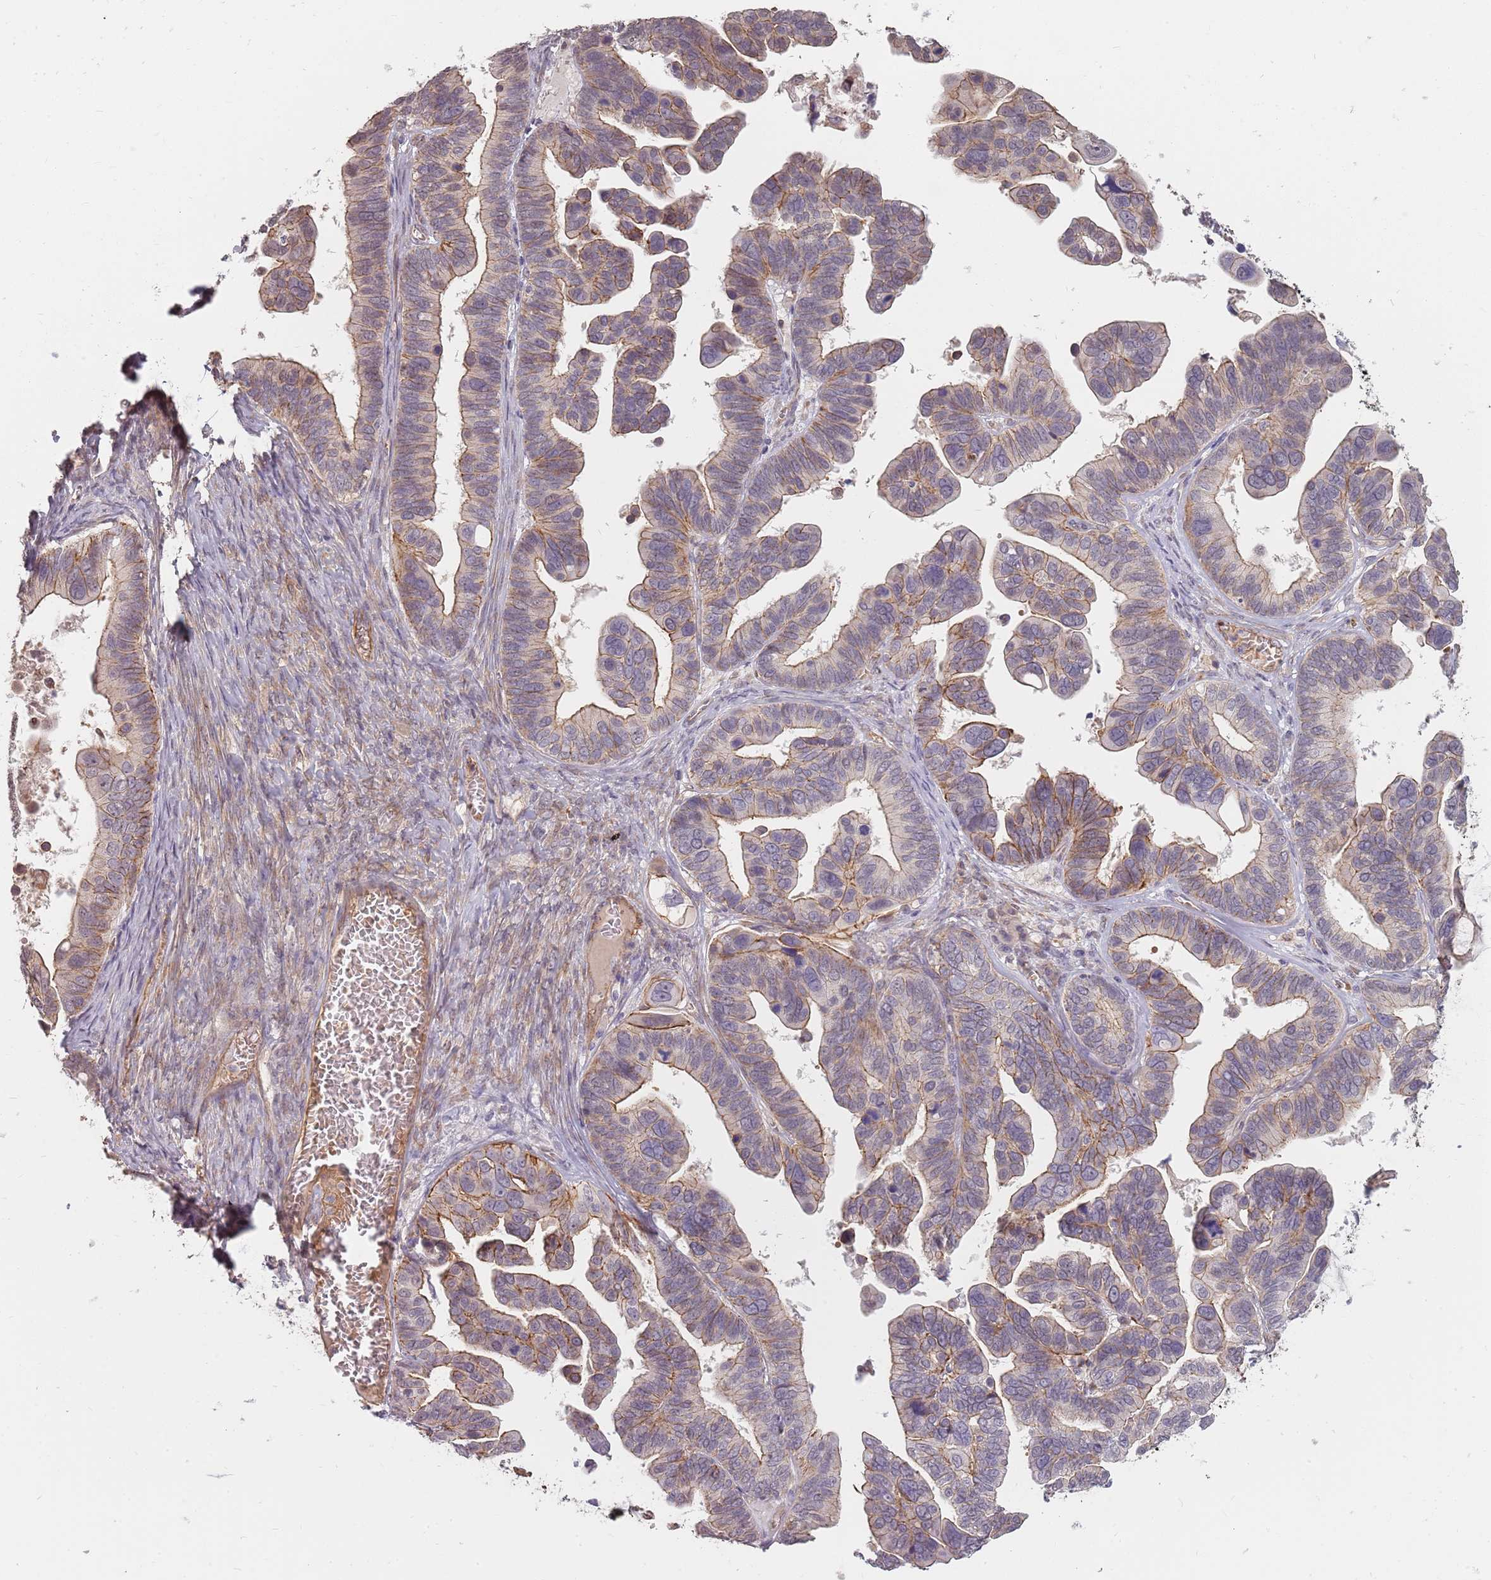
{"staining": {"intensity": "moderate", "quantity": ">75%", "location": "cytoplasmic/membranous"}, "tissue": "ovarian cancer", "cell_type": "Tumor cells", "image_type": "cancer", "snomed": [{"axis": "morphology", "description": "Cystadenocarcinoma, serous, NOS"}, {"axis": "topography", "description": "Ovary"}], "caption": "An image of ovarian serous cystadenocarcinoma stained for a protein reveals moderate cytoplasmic/membranous brown staining in tumor cells. The protein of interest is shown in brown color, while the nuclei are stained blue.", "gene": "PPP1R14C", "patient": {"sex": "female", "age": 56}}